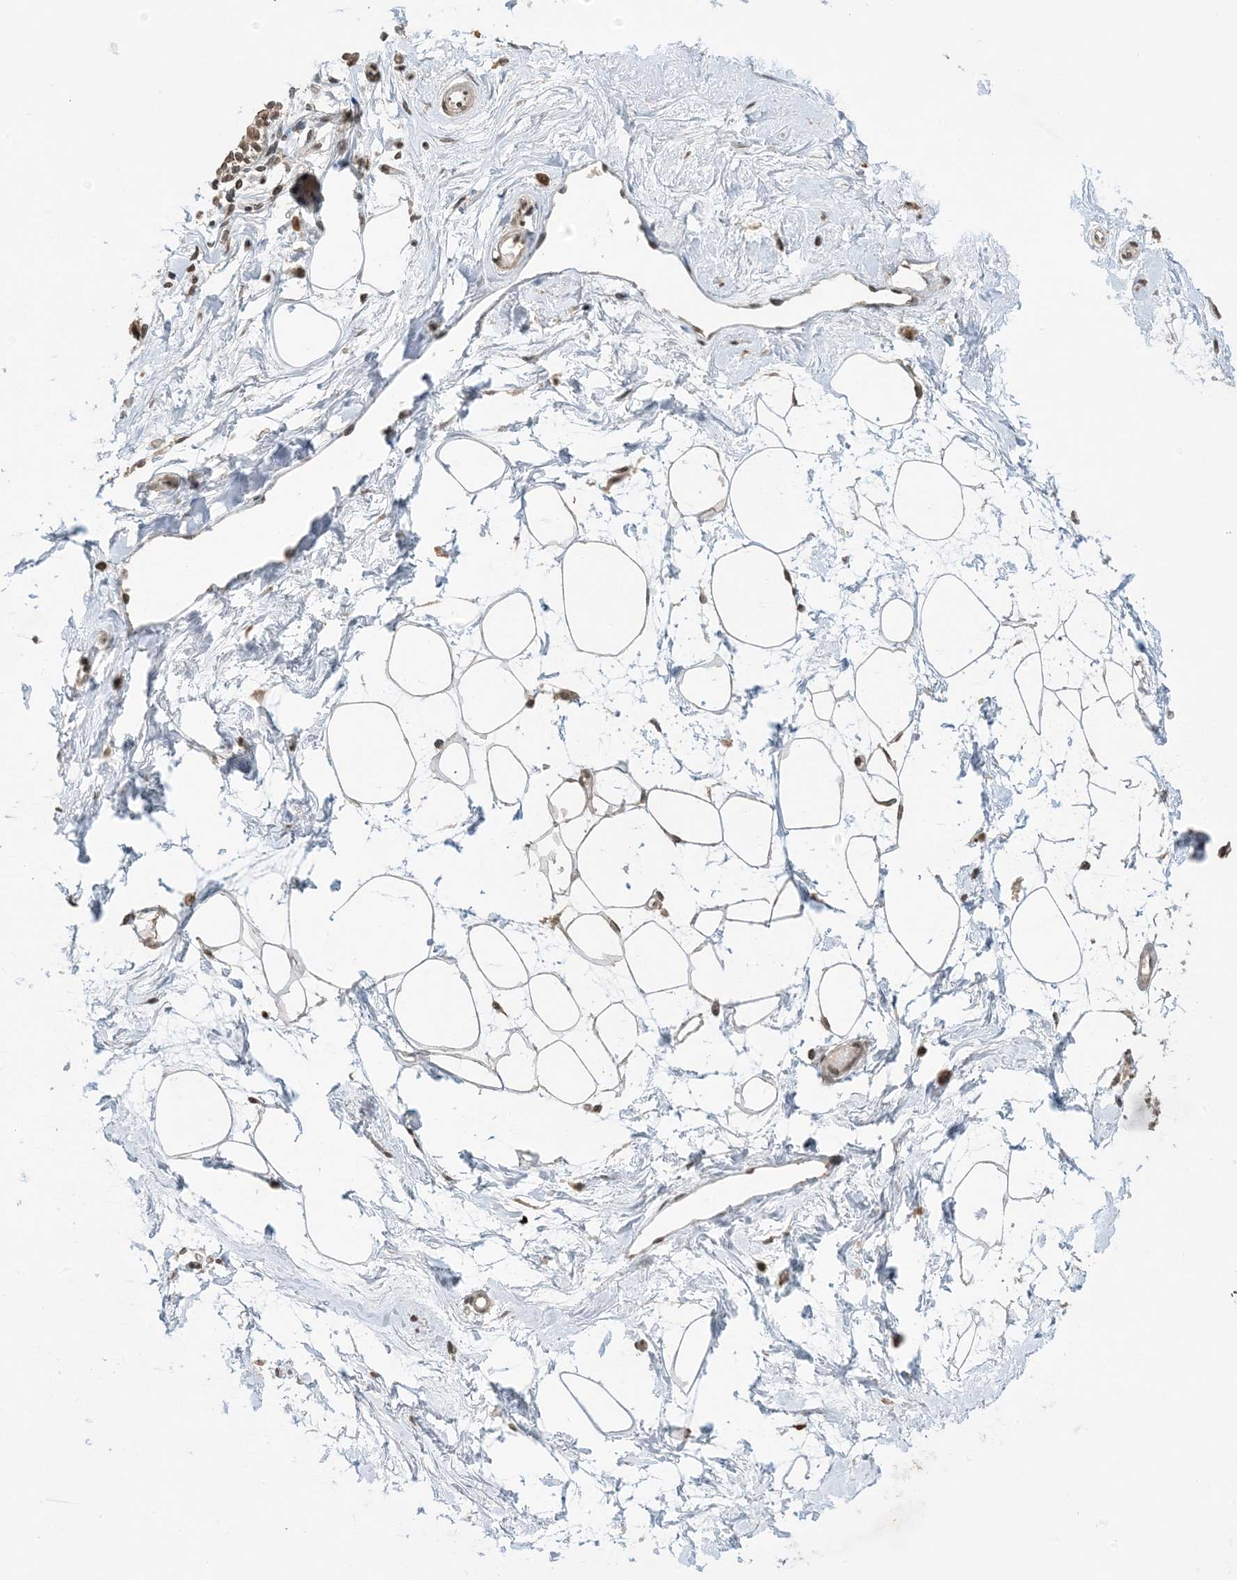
{"staining": {"intensity": "weak", "quantity": ">75%", "location": "cytoplasmic/membranous,nuclear"}, "tissue": "breast", "cell_type": "Adipocytes", "image_type": "normal", "snomed": [{"axis": "morphology", "description": "Normal tissue, NOS"}, {"axis": "topography", "description": "Breast"}], "caption": "High-power microscopy captured an immunohistochemistry histopathology image of benign breast, revealing weak cytoplasmic/membranous,nuclear positivity in about >75% of adipocytes.", "gene": "ACYP2", "patient": {"sex": "female", "age": 45}}